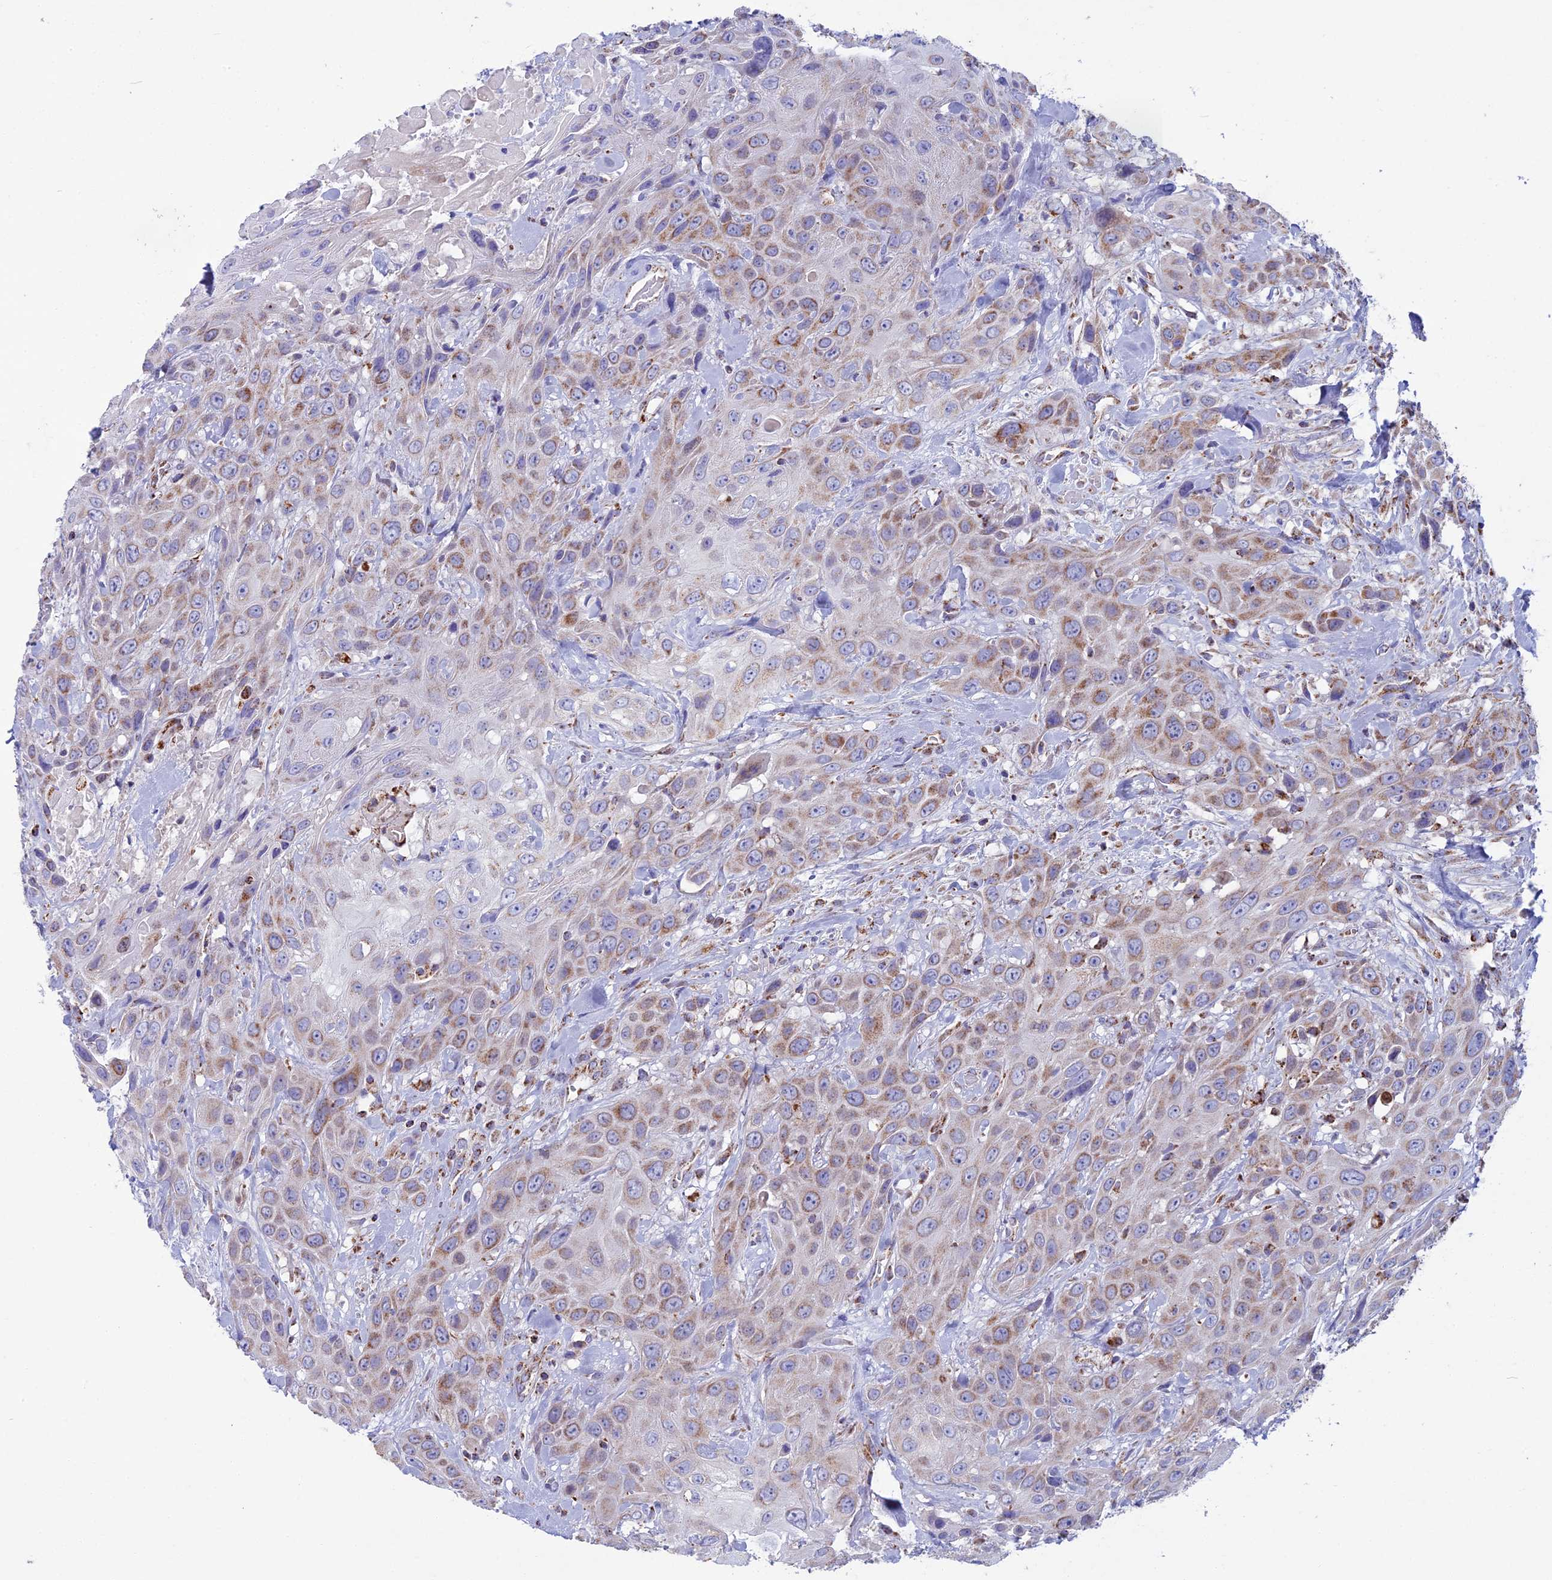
{"staining": {"intensity": "moderate", "quantity": "25%-75%", "location": "cytoplasmic/membranous"}, "tissue": "head and neck cancer", "cell_type": "Tumor cells", "image_type": "cancer", "snomed": [{"axis": "morphology", "description": "Squamous cell carcinoma, NOS"}, {"axis": "topography", "description": "Head-Neck"}], "caption": "Head and neck cancer tissue reveals moderate cytoplasmic/membranous positivity in approximately 25%-75% of tumor cells, visualized by immunohistochemistry.", "gene": "CS", "patient": {"sex": "male", "age": 81}}